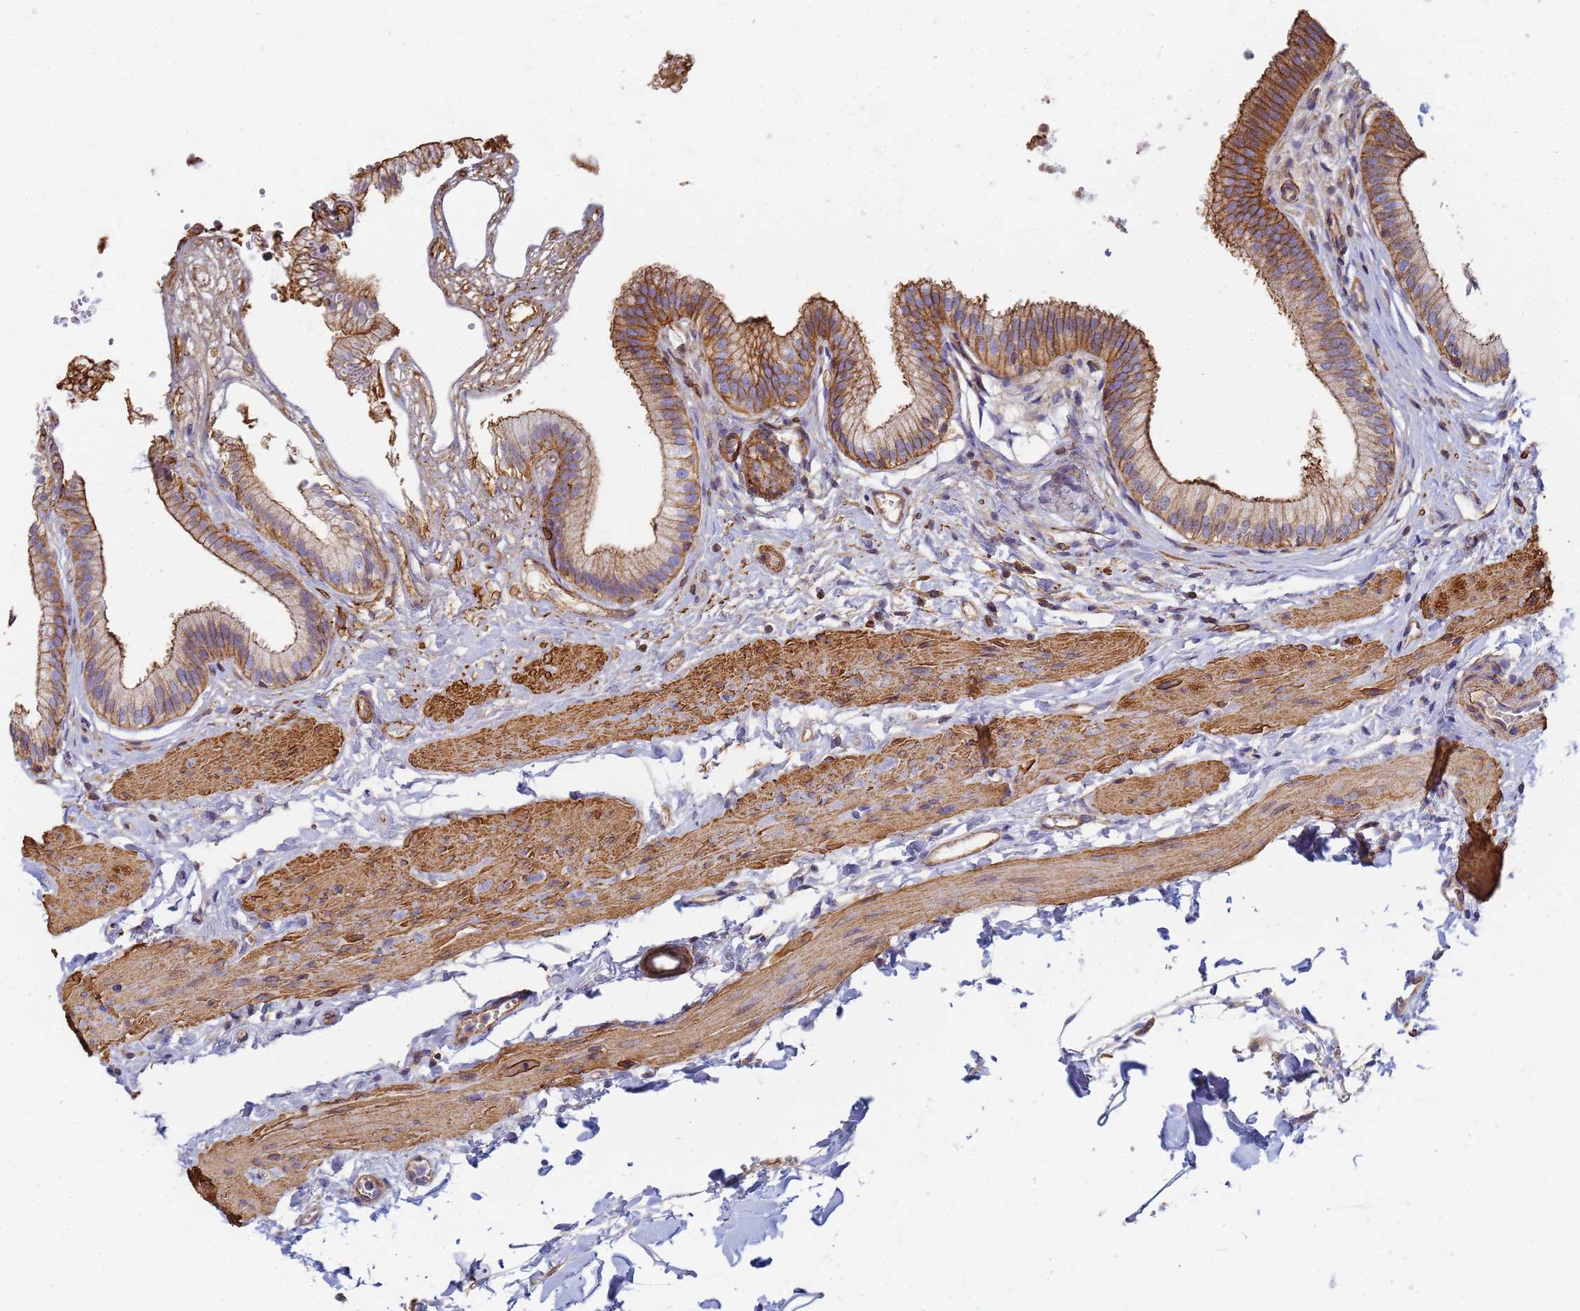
{"staining": {"intensity": "strong", "quantity": "25%-75%", "location": "cytoplasmic/membranous"}, "tissue": "gallbladder", "cell_type": "Glandular cells", "image_type": "normal", "snomed": [{"axis": "morphology", "description": "Normal tissue, NOS"}, {"axis": "topography", "description": "Gallbladder"}], "caption": "A histopathology image of human gallbladder stained for a protein demonstrates strong cytoplasmic/membranous brown staining in glandular cells. (Stains: DAB in brown, nuclei in blue, Microscopy: brightfield microscopy at high magnification).", "gene": "TPM1", "patient": {"sex": "female", "age": 54}}